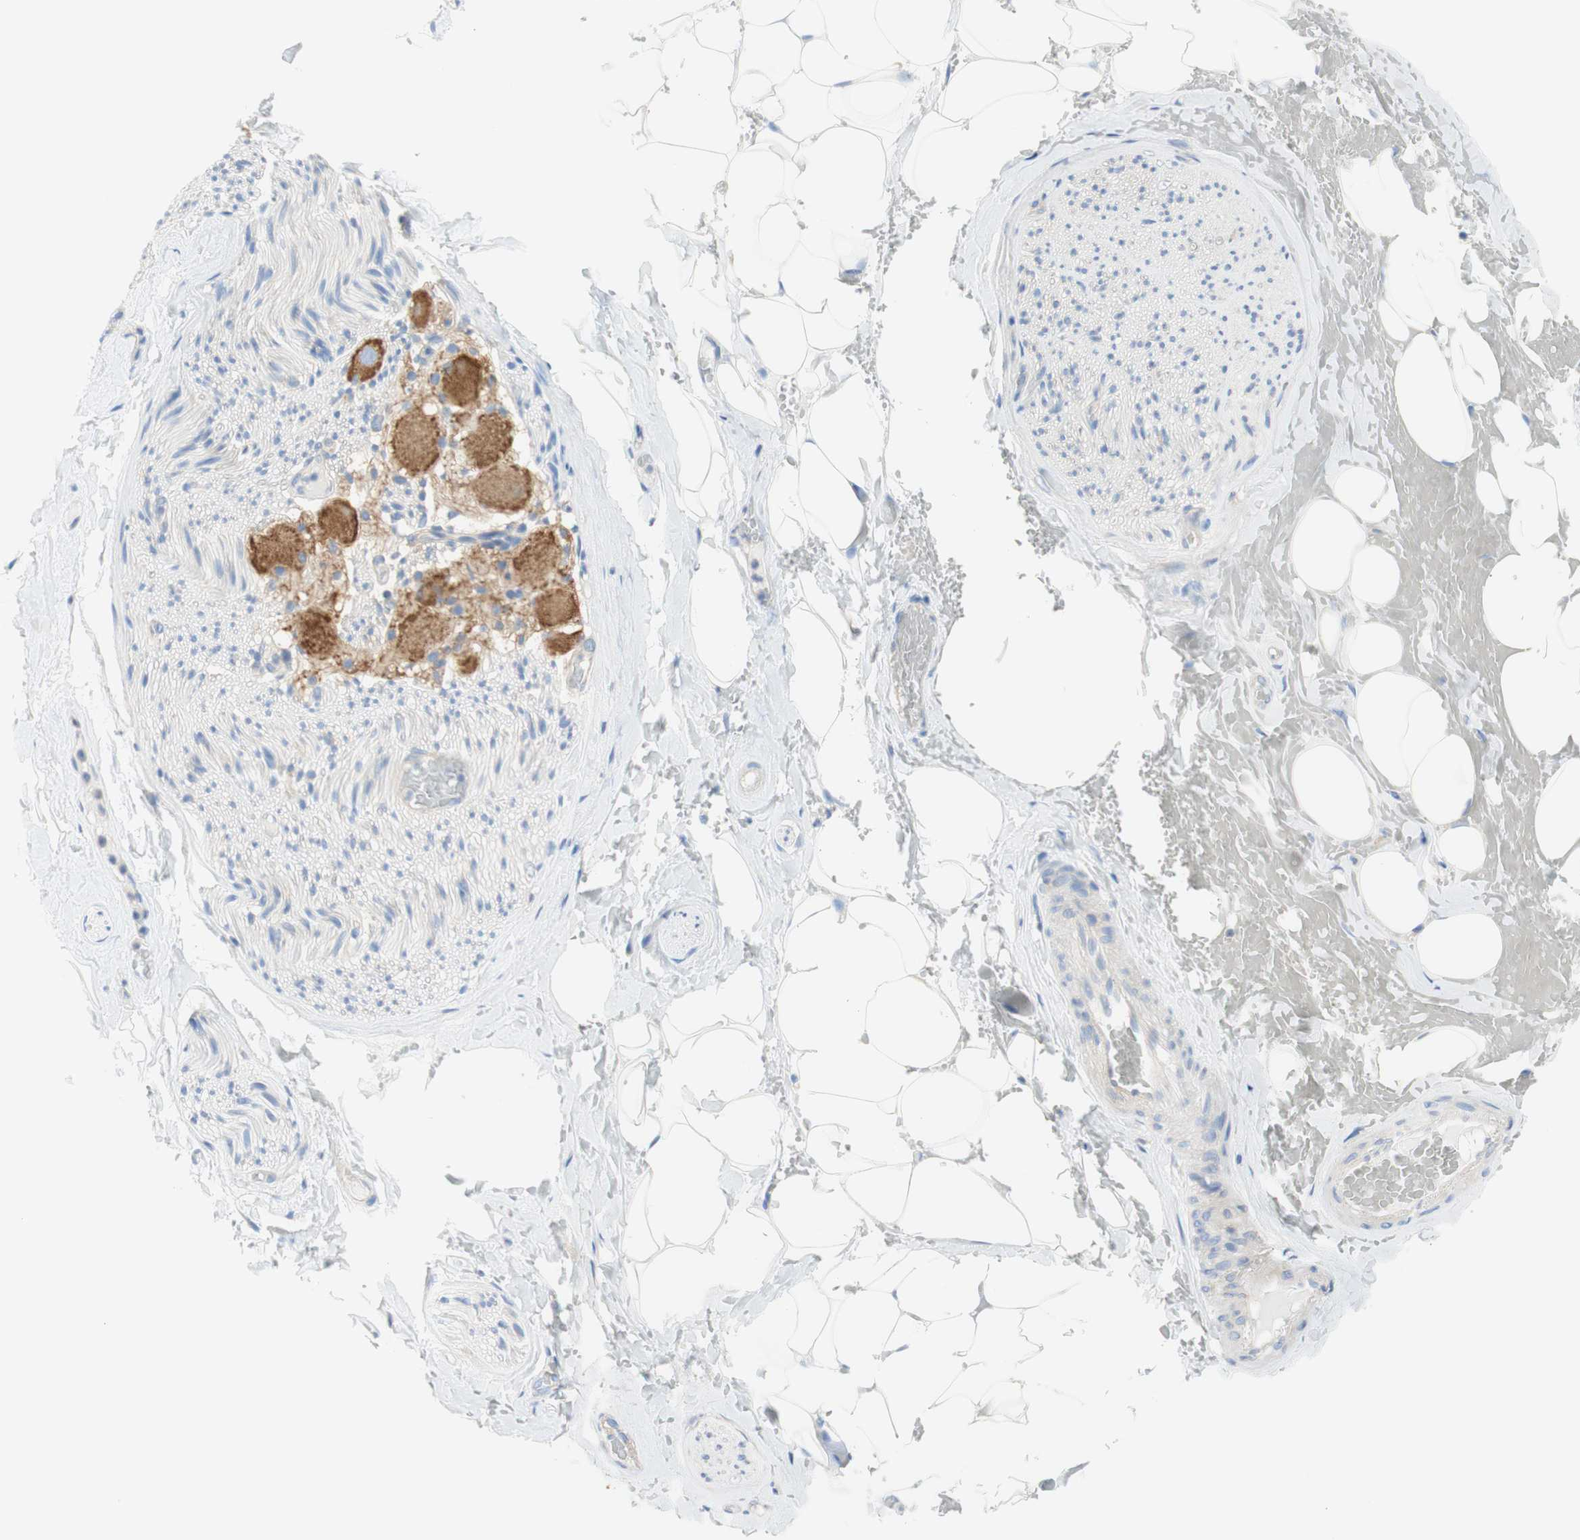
{"staining": {"intensity": "negative", "quantity": "none", "location": "none"}, "tissue": "adipose tissue", "cell_type": "Adipocytes", "image_type": "normal", "snomed": [{"axis": "morphology", "description": "Normal tissue, NOS"}, {"axis": "topography", "description": "Peripheral nerve tissue"}], "caption": "Histopathology image shows no protein positivity in adipocytes of benign adipose tissue. Brightfield microscopy of immunohistochemistry stained with DAB (3,3'-diaminobenzidine) (brown) and hematoxylin (blue), captured at high magnification.", "gene": "ATP2B1", "patient": {"sex": "male", "age": 70}}